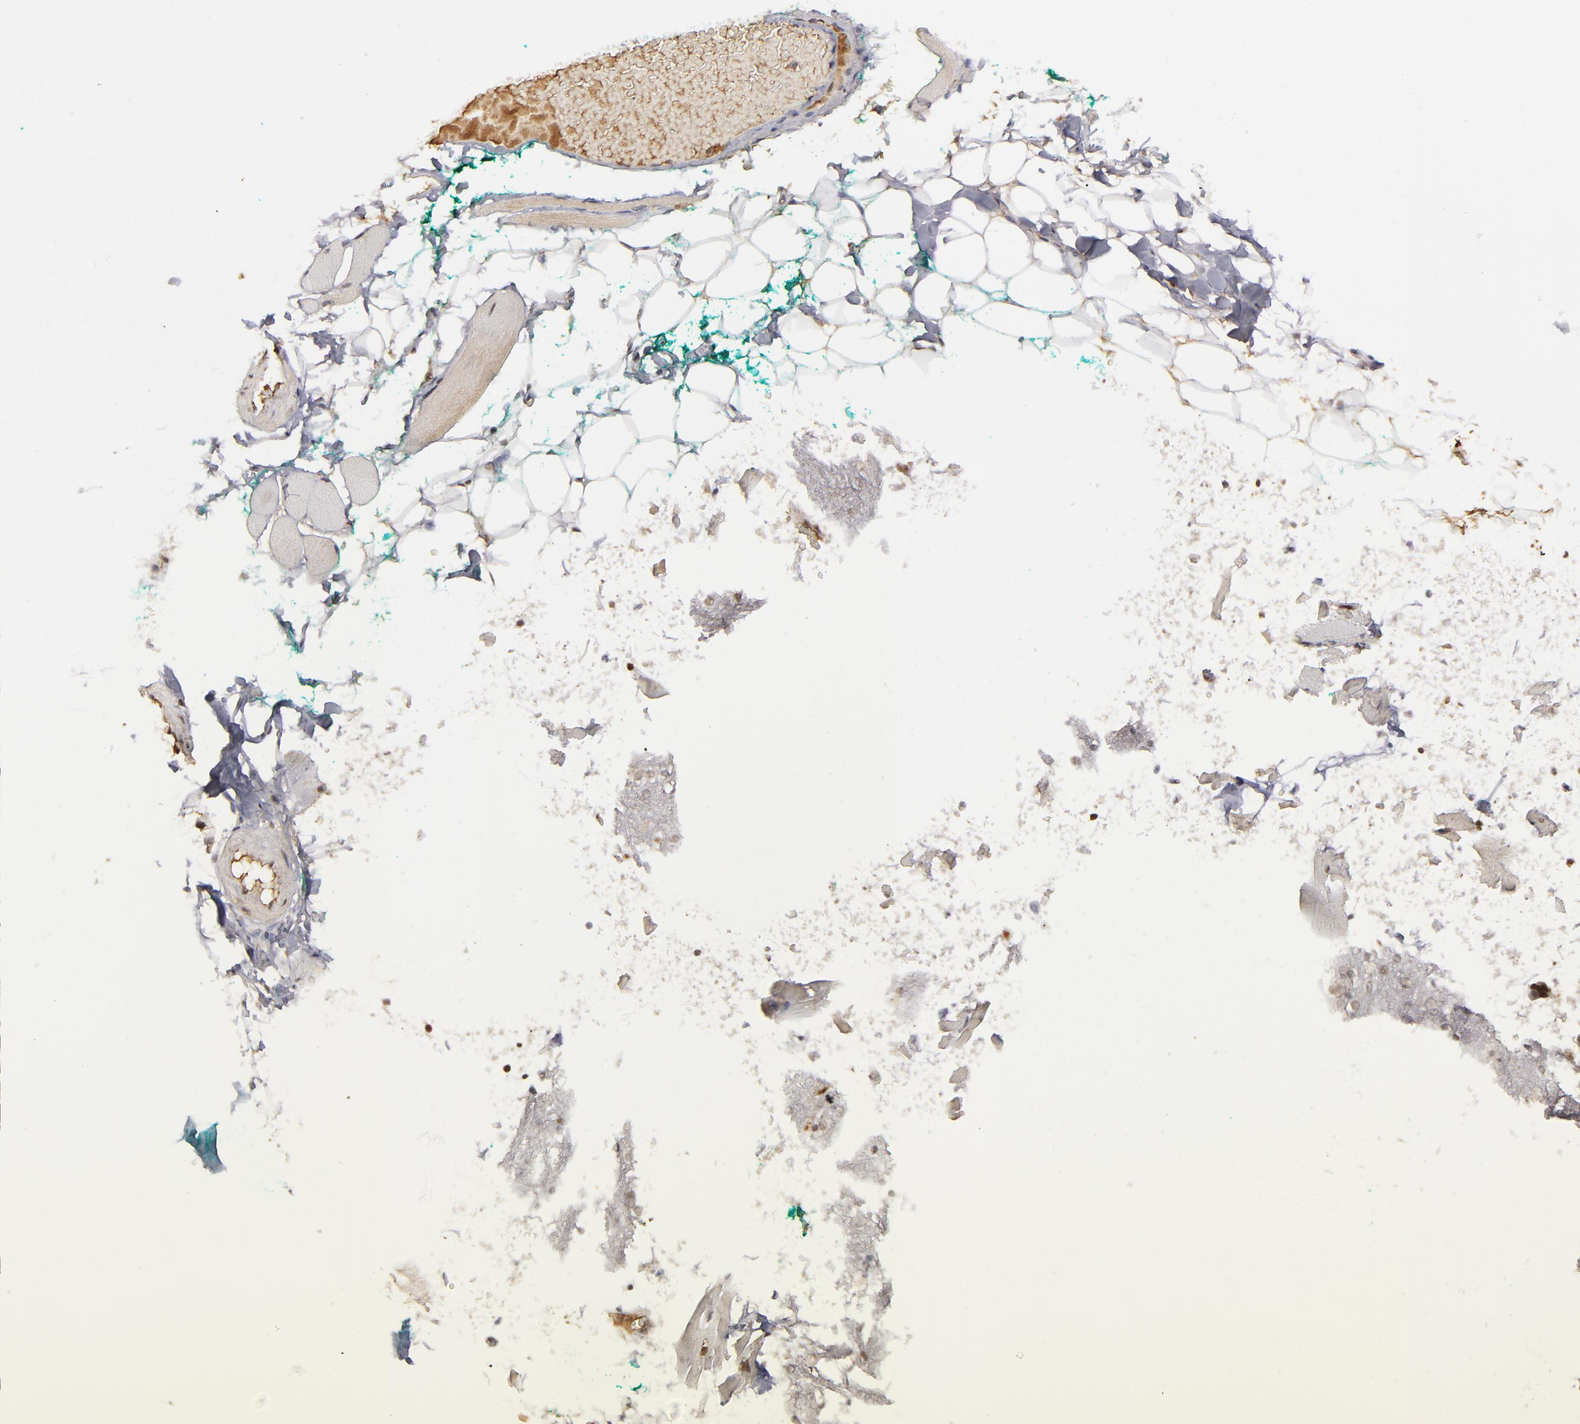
{"staining": {"intensity": "negative", "quantity": "none", "location": "none"}, "tissue": "skeletal muscle", "cell_type": "Myocytes", "image_type": "normal", "snomed": [{"axis": "morphology", "description": "Normal tissue, NOS"}, {"axis": "topography", "description": "Skeletal muscle"}, {"axis": "topography", "description": "Peripheral nerve tissue"}], "caption": "The photomicrograph reveals no significant expression in myocytes of skeletal muscle. (DAB (3,3'-diaminobenzidine) immunohistochemistry, high magnification).", "gene": "ZNF234", "patient": {"sex": "female", "age": 84}}